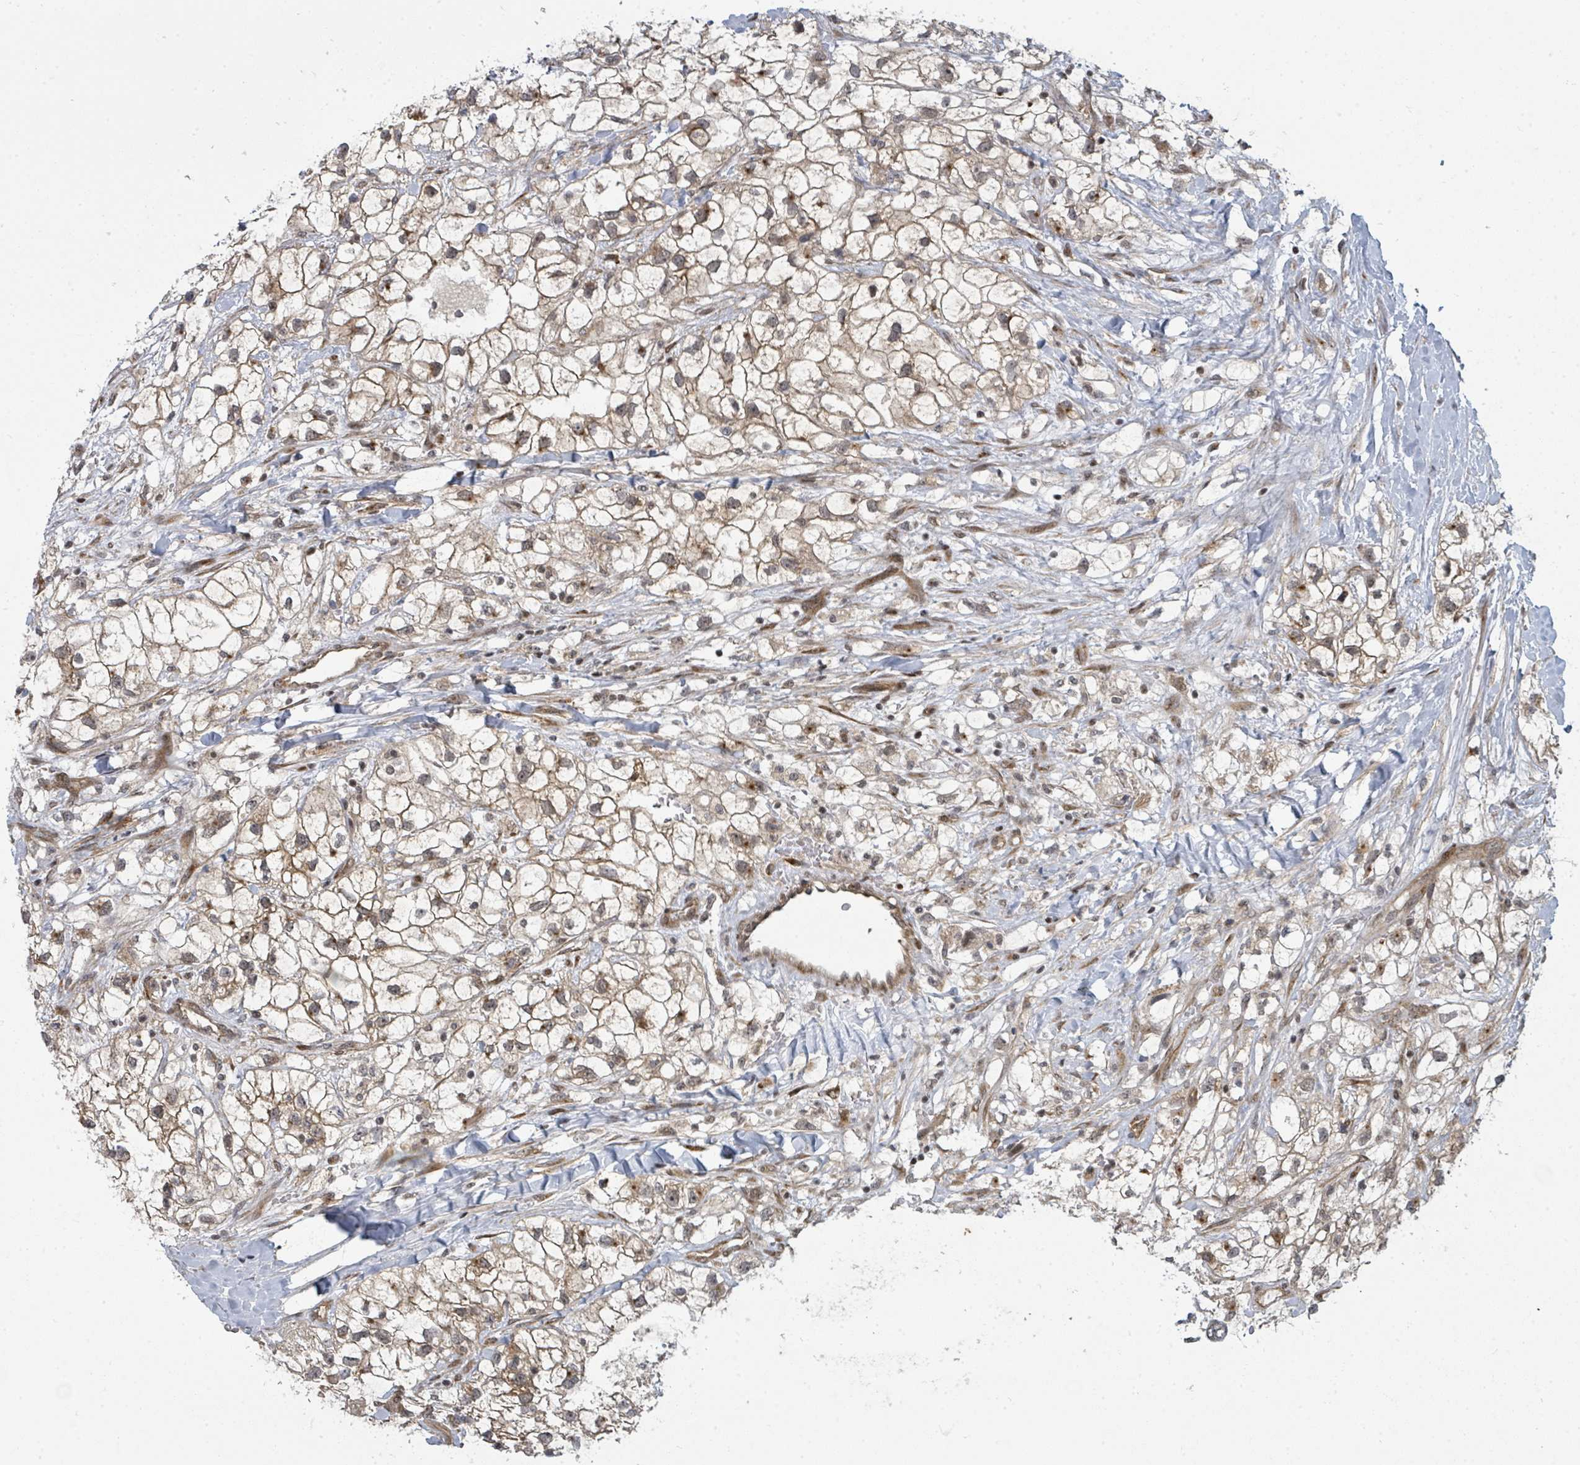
{"staining": {"intensity": "weak", "quantity": "25%-75%", "location": "cytoplasmic/membranous"}, "tissue": "renal cancer", "cell_type": "Tumor cells", "image_type": "cancer", "snomed": [{"axis": "morphology", "description": "Adenocarcinoma, NOS"}, {"axis": "topography", "description": "Kidney"}], "caption": "Renal adenocarcinoma stained with a brown dye demonstrates weak cytoplasmic/membranous positive expression in approximately 25%-75% of tumor cells.", "gene": "PSMG2", "patient": {"sex": "male", "age": 59}}